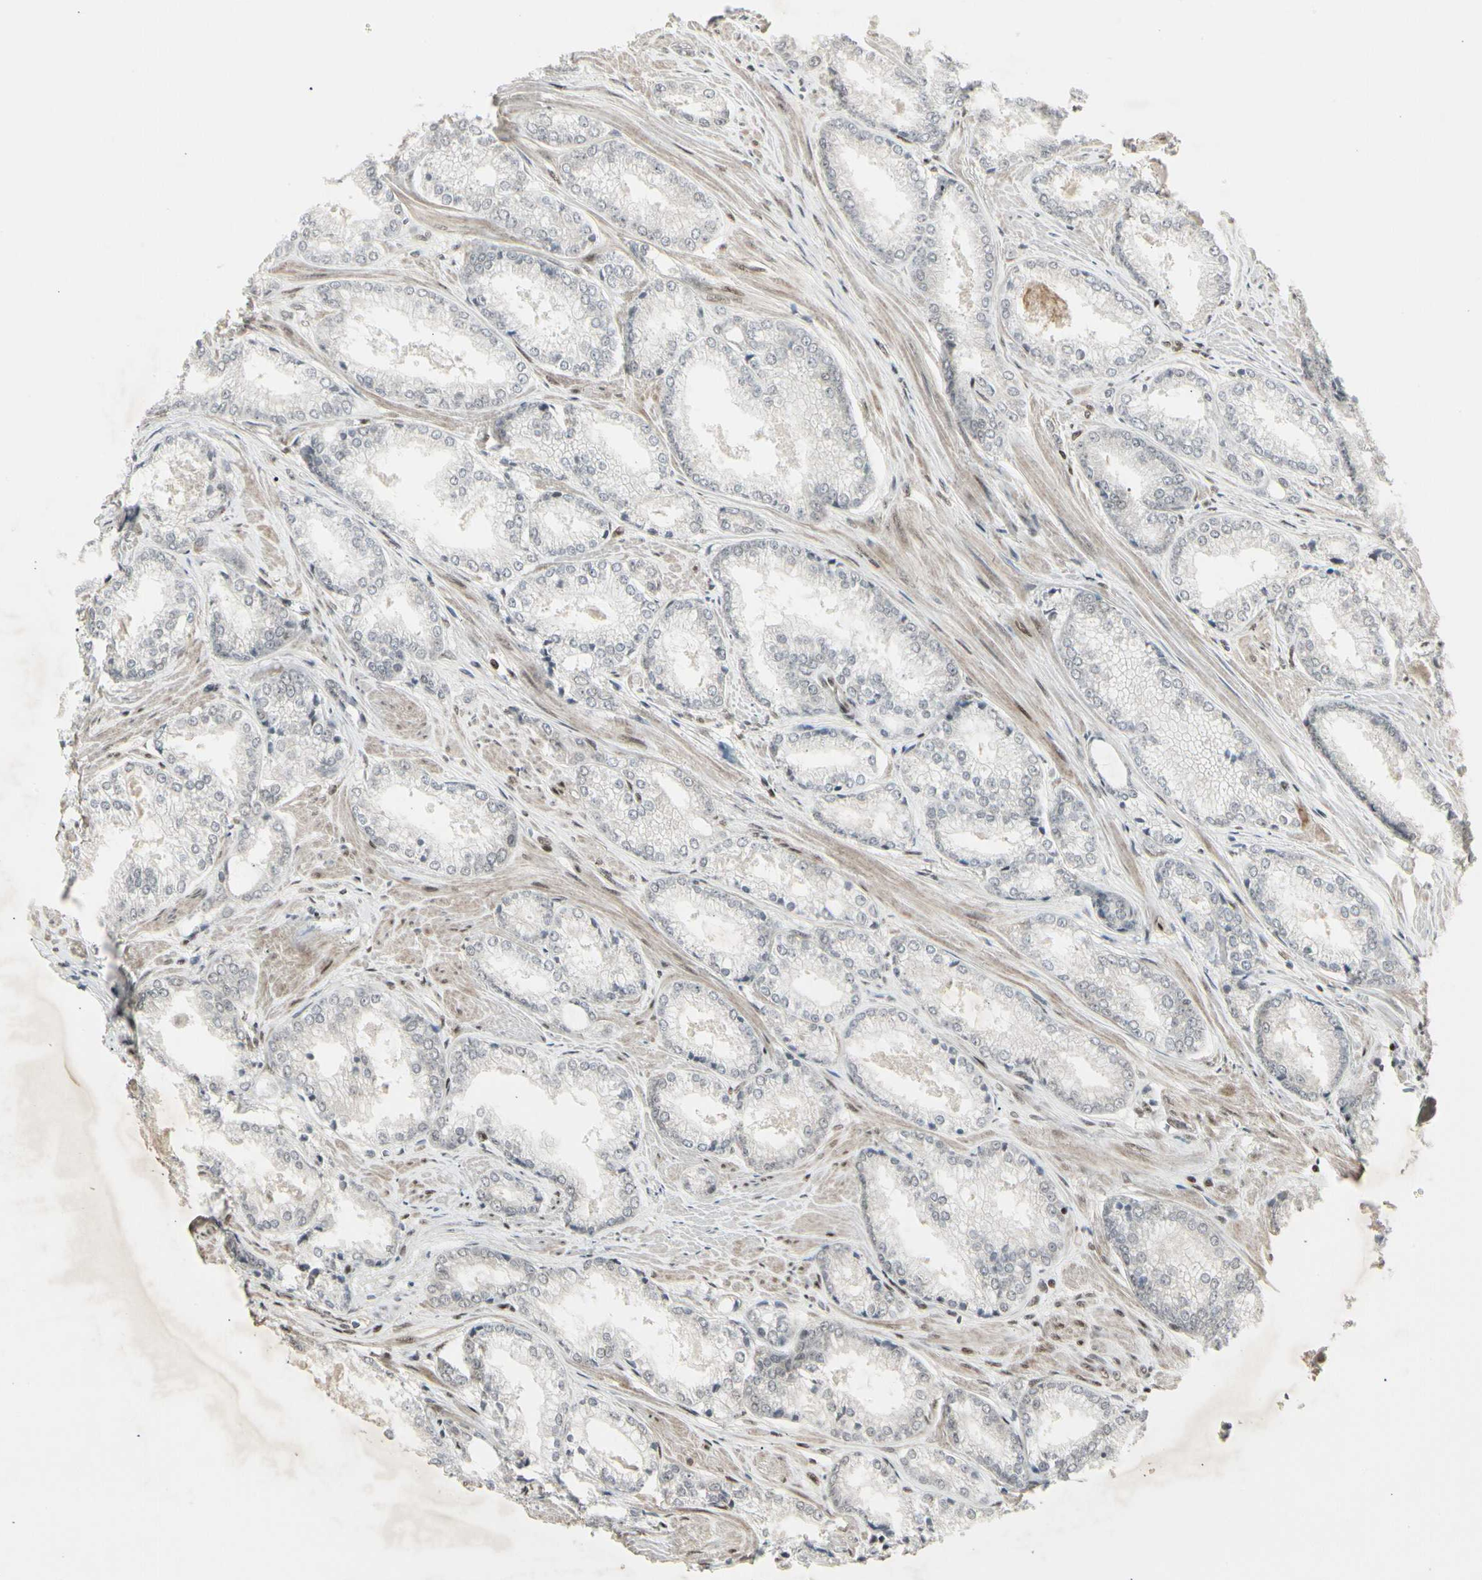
{"staining": {"intensity": "negative", "quantity": "none", "location": "none"}, "tissue": "prostate cancer", "cell_type": "Tumor cells", "image_type": "cancer", "snomed": [{"axis": "morphology", "description": "Adenocarcinoma, Low grade"}, {"axis": "topography", "description": "Prostate"}], "caption": "Prostate adenocarcinoma (low-grade) was stained to show a protein in brown. There is no significant staining in tumor cells.", "gene": "FOXJ2", "patient": {"sex": "male", "age": 64}}